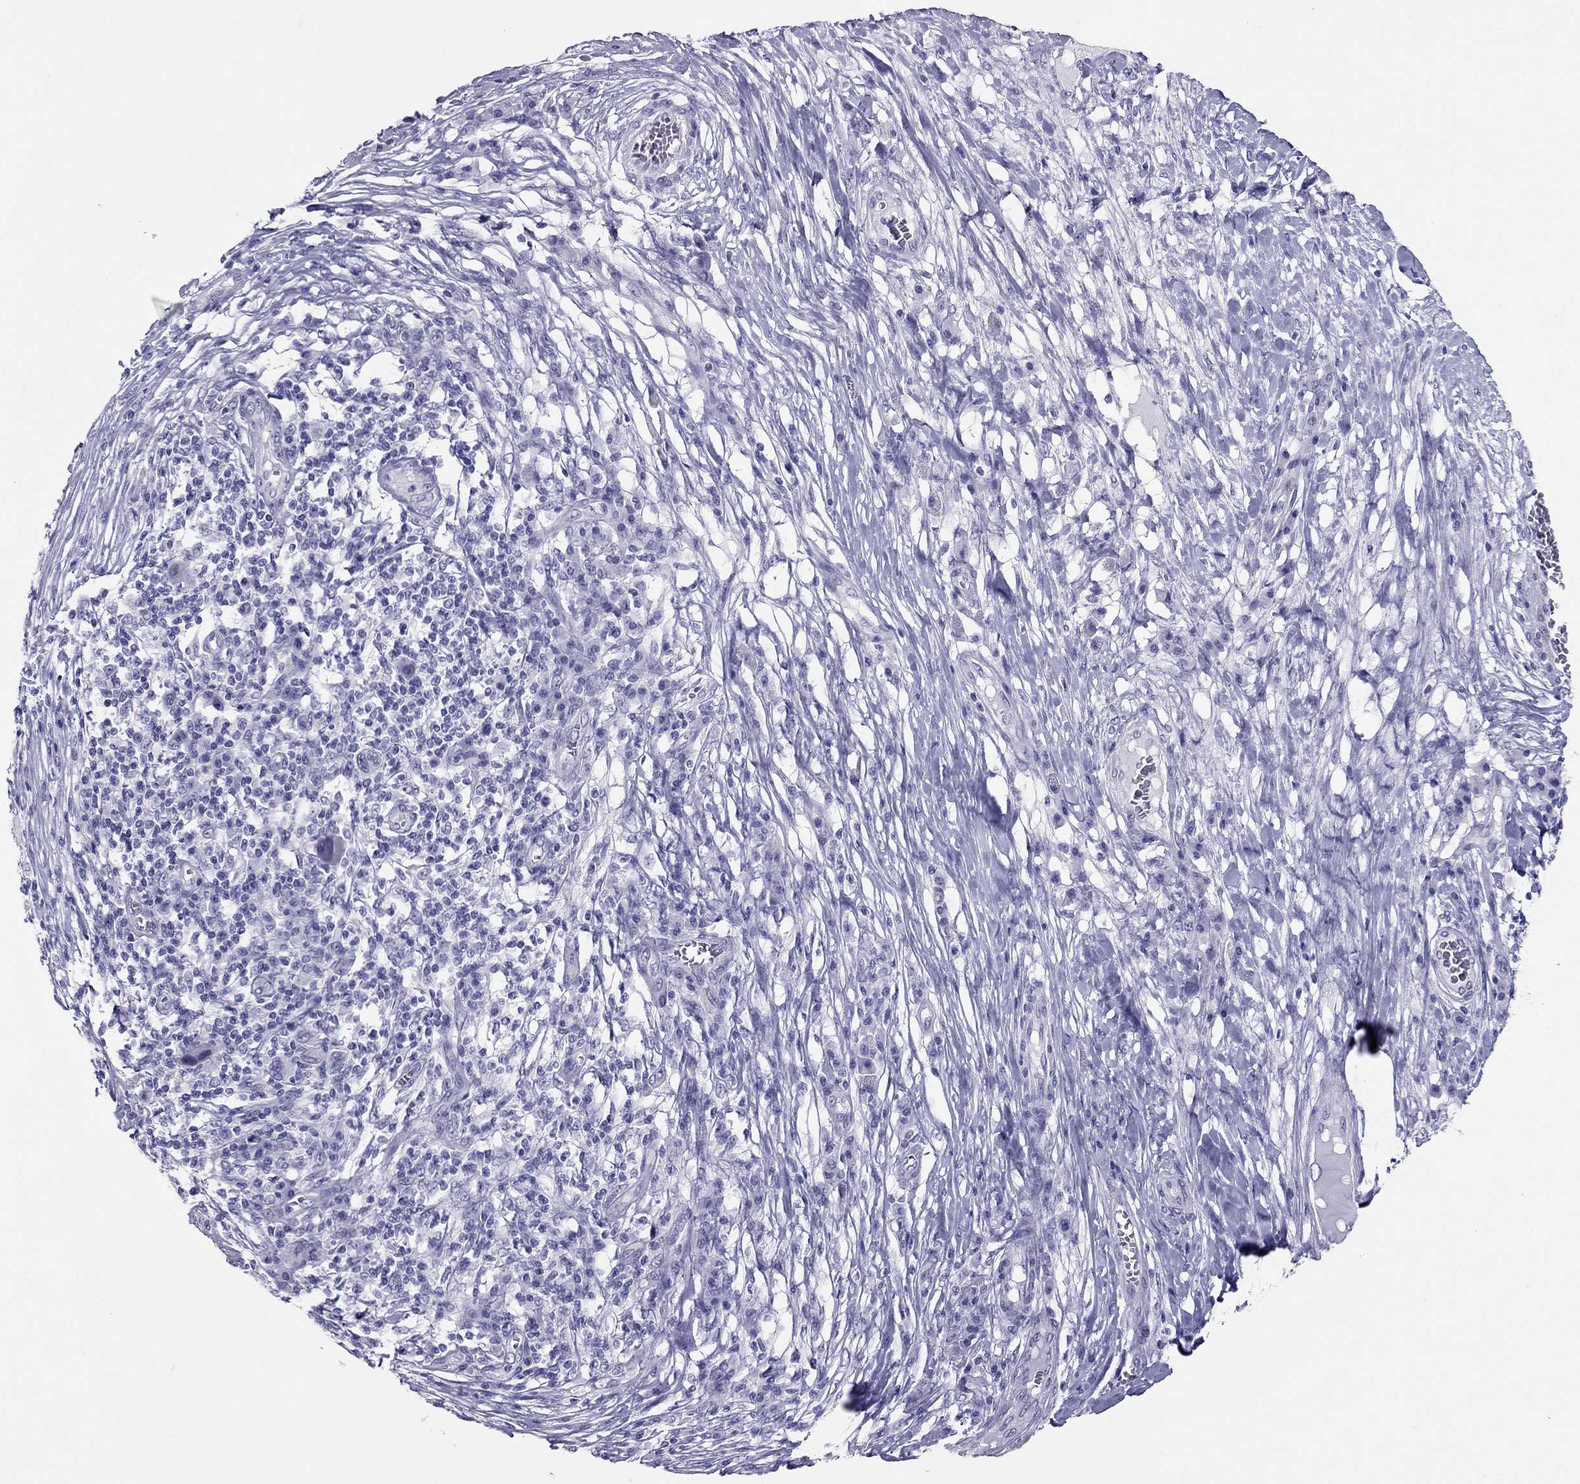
{"staining": {"intensity": "negative", "quantity": "none", "location": "none"}, "tissue": "melanoma", "cell_type": "Tumor cells", "image_type": "cancer", "snomed": [{"axis": "morphology", "description": "Malignant melanoma, NOS"}, {"axis": "topography", "description": "Skin"}], "caption": "This is an immunohistochemistry (IHC) micrograph of melanoma. There is no staining in tumor cells.", "gene": "CROCC2", "patient": {"sex": "male", "age": 53}}